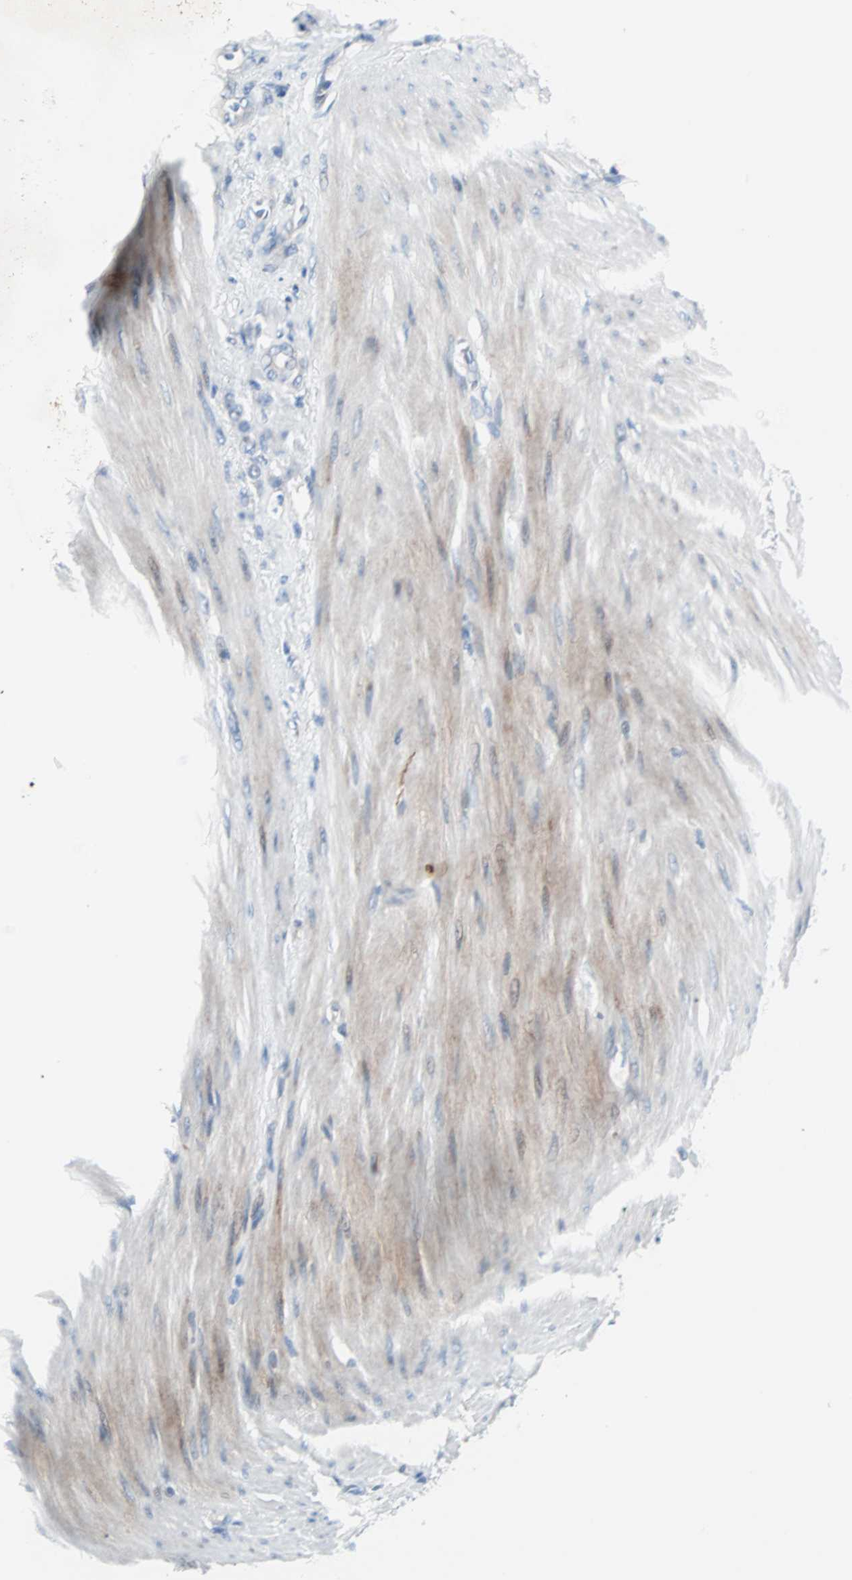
{"staining": {"intensity": "negative", "quantity": "none", "location": "none"}, "tissue": "stomach cancer", "cell_type": "Tumor cells", "image_type": "cancer", "snomed": [{"axis": "morphology", "description": "Adenocarcinoma, NOS"}, {"axis": "topography", "description": "Stomach"}], "caption": "Immunohistochemistry of human stomach cancer reveals no staining in tumor cells.", "gene": "NEFH", "patient": {"sex": "male", "age": 82}}